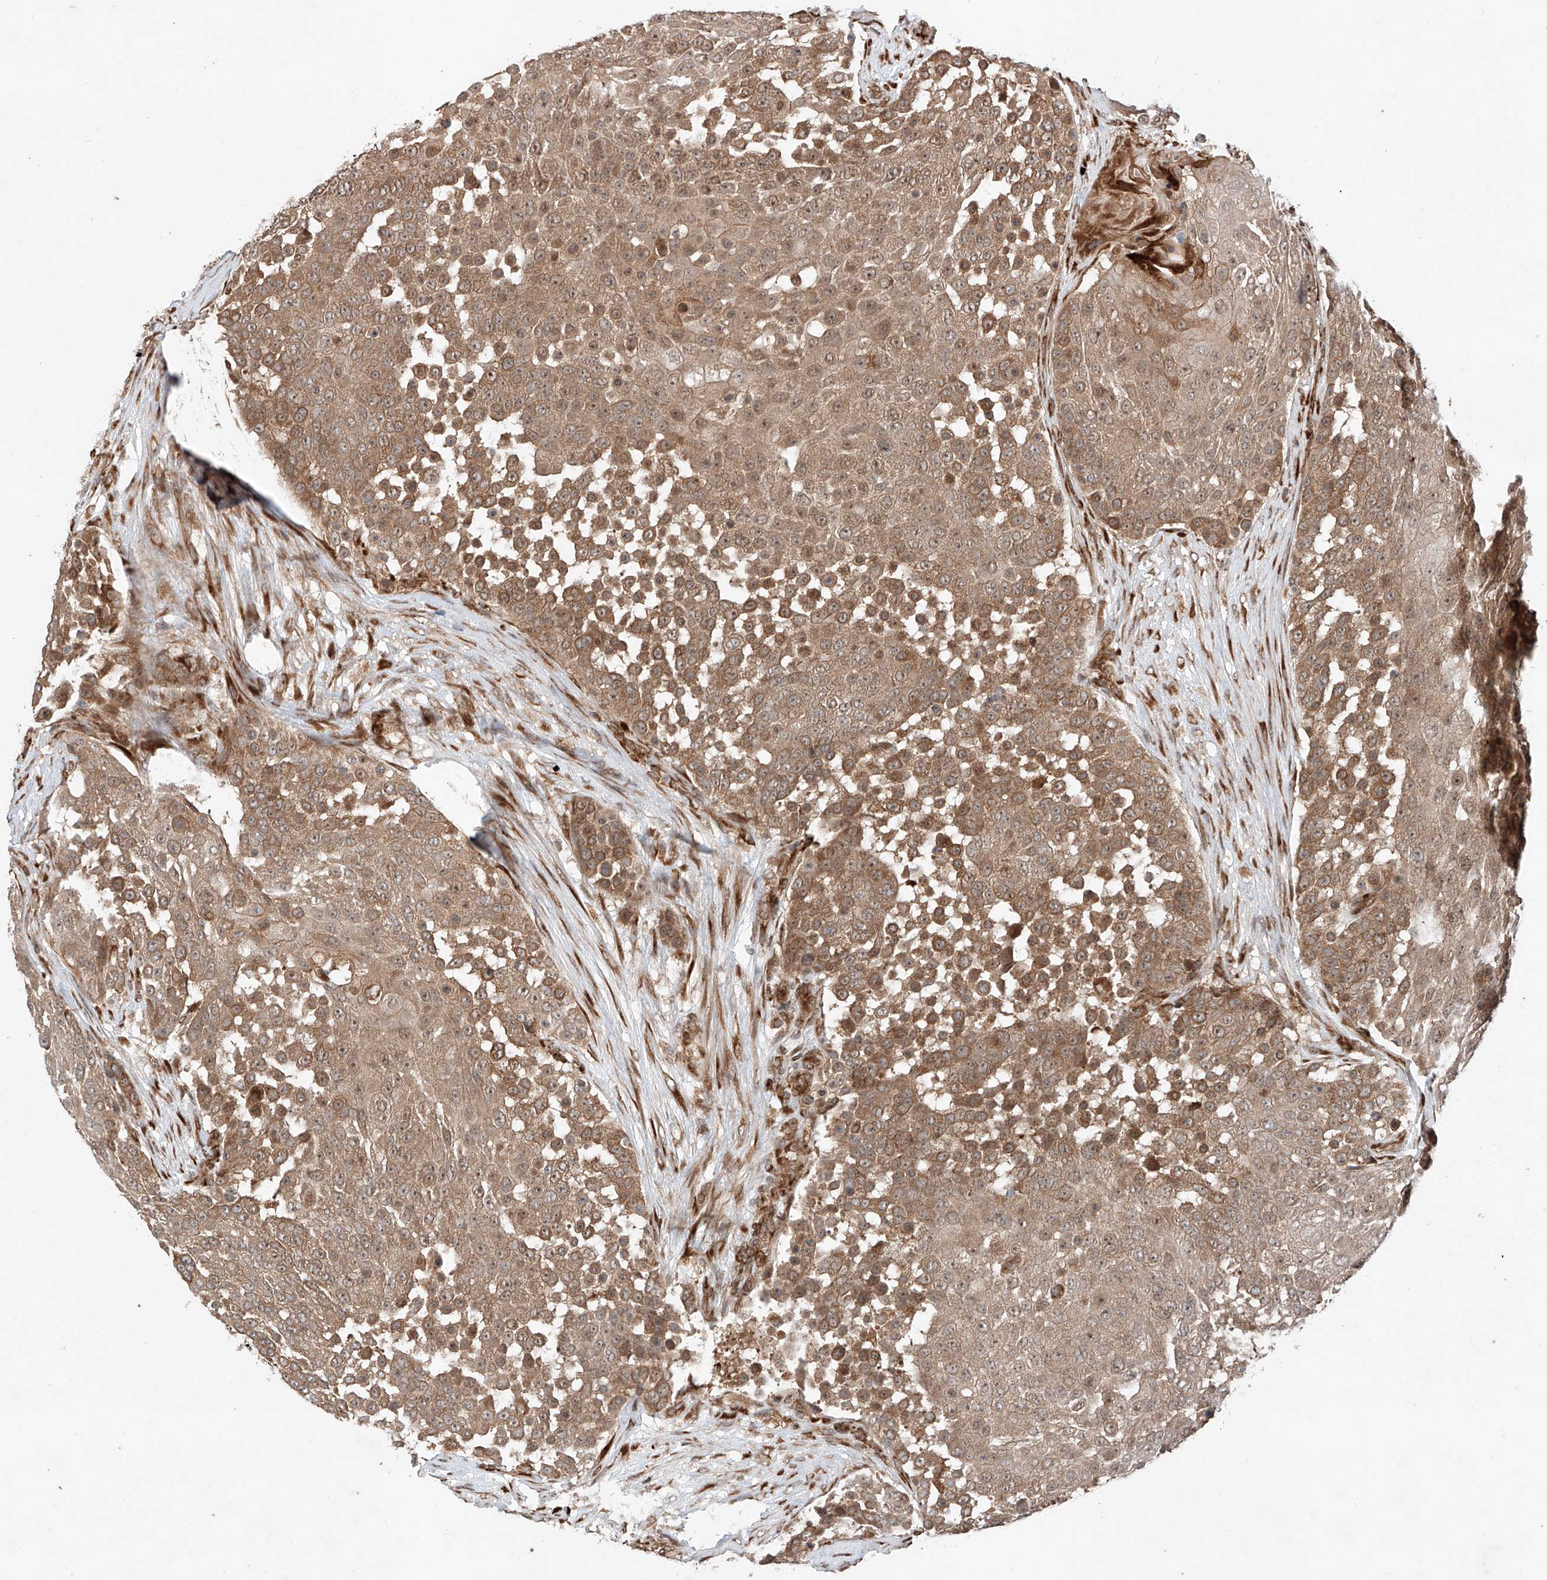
{"staining": {"intensity": "weak", "quantity": ">75%", "location": "cytoplasmic/membranous"}, "tissue": "urothelial cancer", "cell_type": "Tumor cells", "image_type": "cancer", "snomed": [{"axis": "morphology", "description": "Urothelial carcinoma, High grade"}, {"axis": "topography", "description": "Urinary bladder"}], "caption": "Urothelial cancer tissue displays weak cytoplasmic/membranous expression in approximately >75% of tumor cells, visualized by immunohistochemistry.", "gene": "ZFP28", "patient": {"sex": "female", "age": 63}}